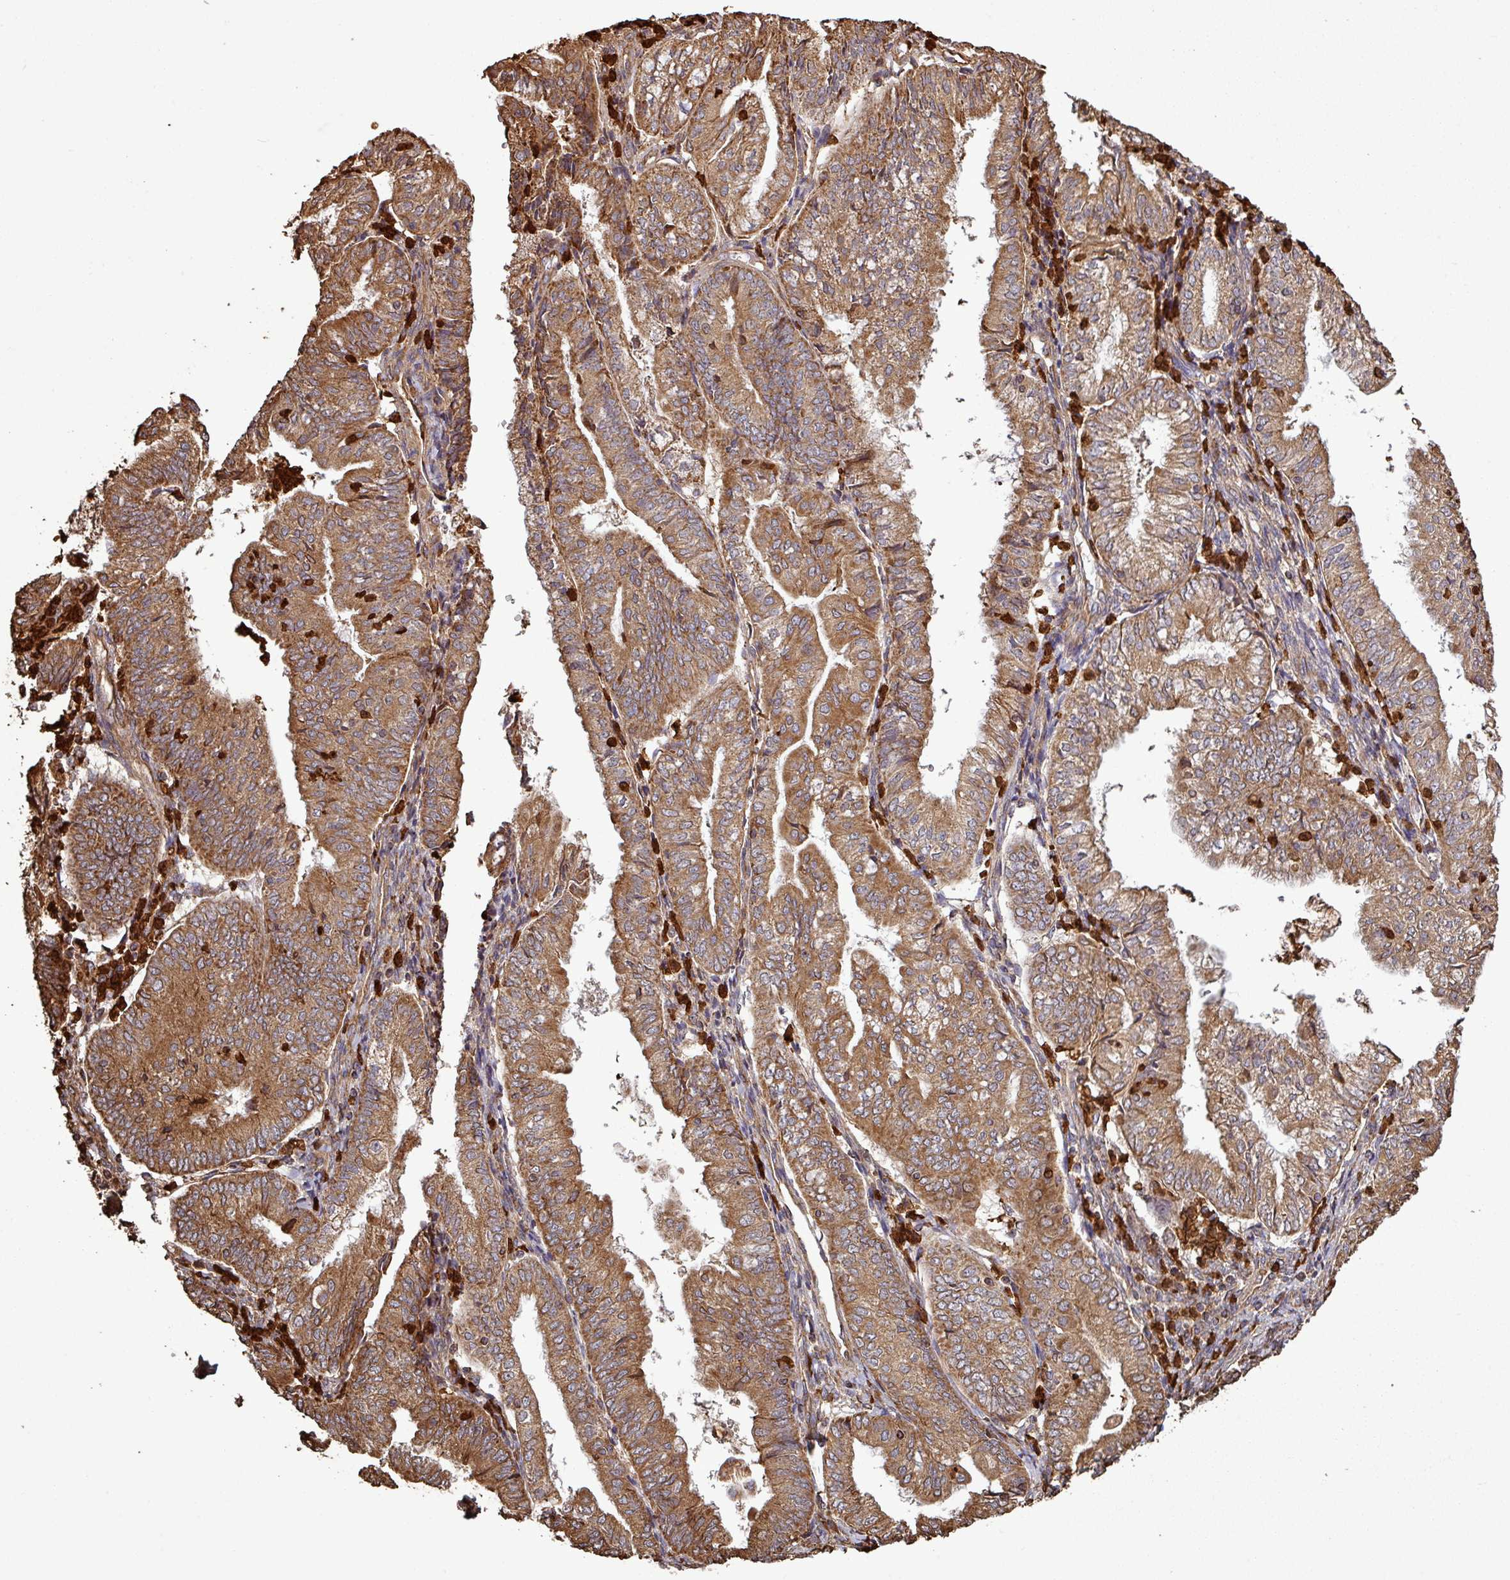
{"staining": {"intensity": "moderate", "quantity": ">75%", "location": "cytoplasmic/membranous"}, "tissue": "endometrial cancer", "cell_type": "Tumor cells", "image_type": "cancer", "snomed": [{"axis": "morphology", "description": "Adenocarcinoma, NOS"}, {"axis": "topography", "description": "Endometrium"}], "caption": "A histopathology image of endometrial cancer stained for a protein displays moderate cytoplasmic/membranous brown staining in tumor cells.", "gene": "PLEKHM1", "patient": {"sex": "female", "age": 55}}